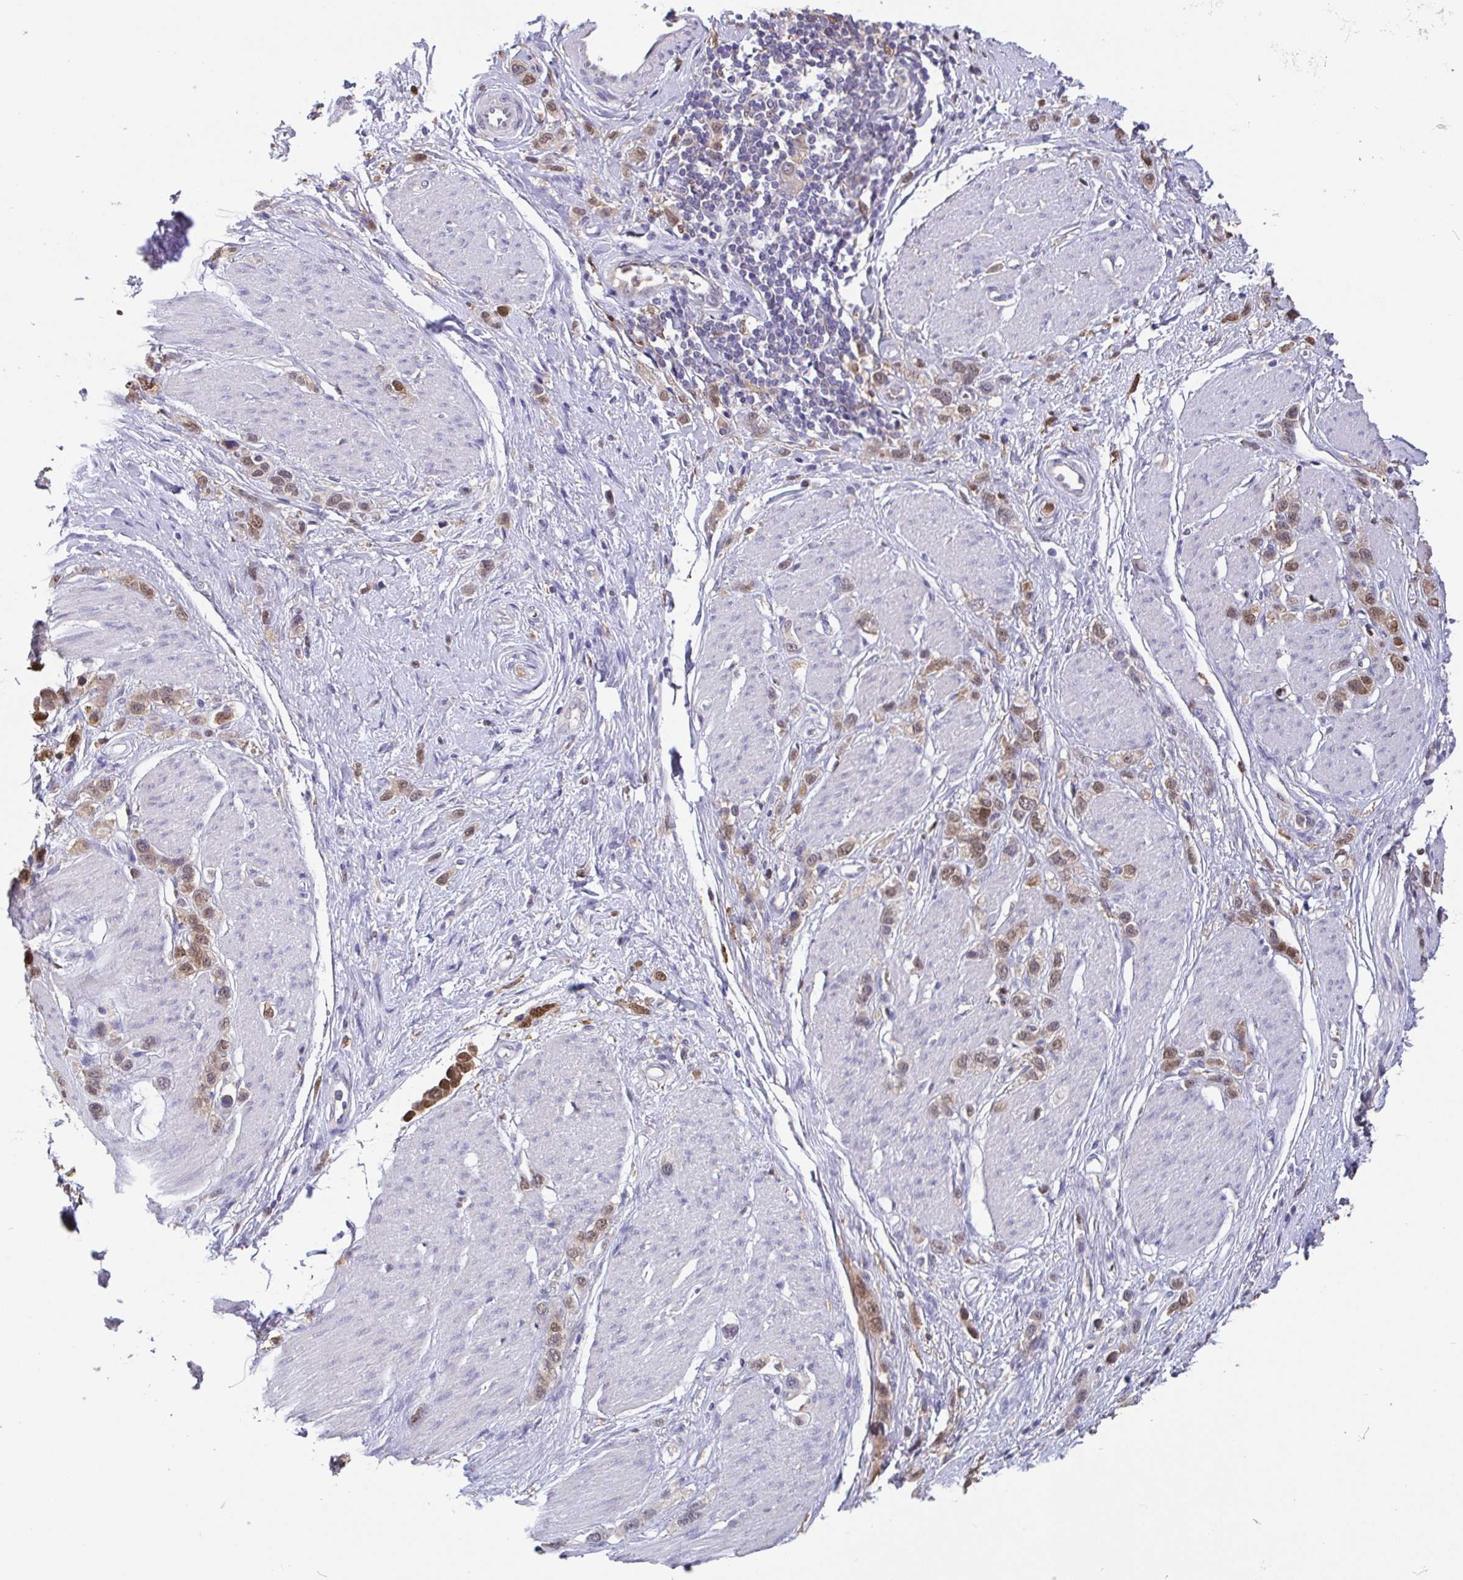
{"staining": {"intensity": "moderate", "quantity": ">75%", "location": "cytoplasmic/membranous,nuclear"}, "tissue": "stomach cancer", "cell_type": "Tumor cells", "image_type": "cancer", "snomed": [{"axis": "morphology", "description": "Adenocarcinoma, NOS"}, {"axis": "topography", "description": "Stomach"}], "caption": "DAB (3,3'-diaminobenzidine) immunohistochemical staining of stomach adenocarcinoma reveals moderate cytoplasmic/membranous and nuclear protein expression in approximately >75% of tumor cells.", "gene": "IDH1", "patient": {"sex": "female", "age": 65}}